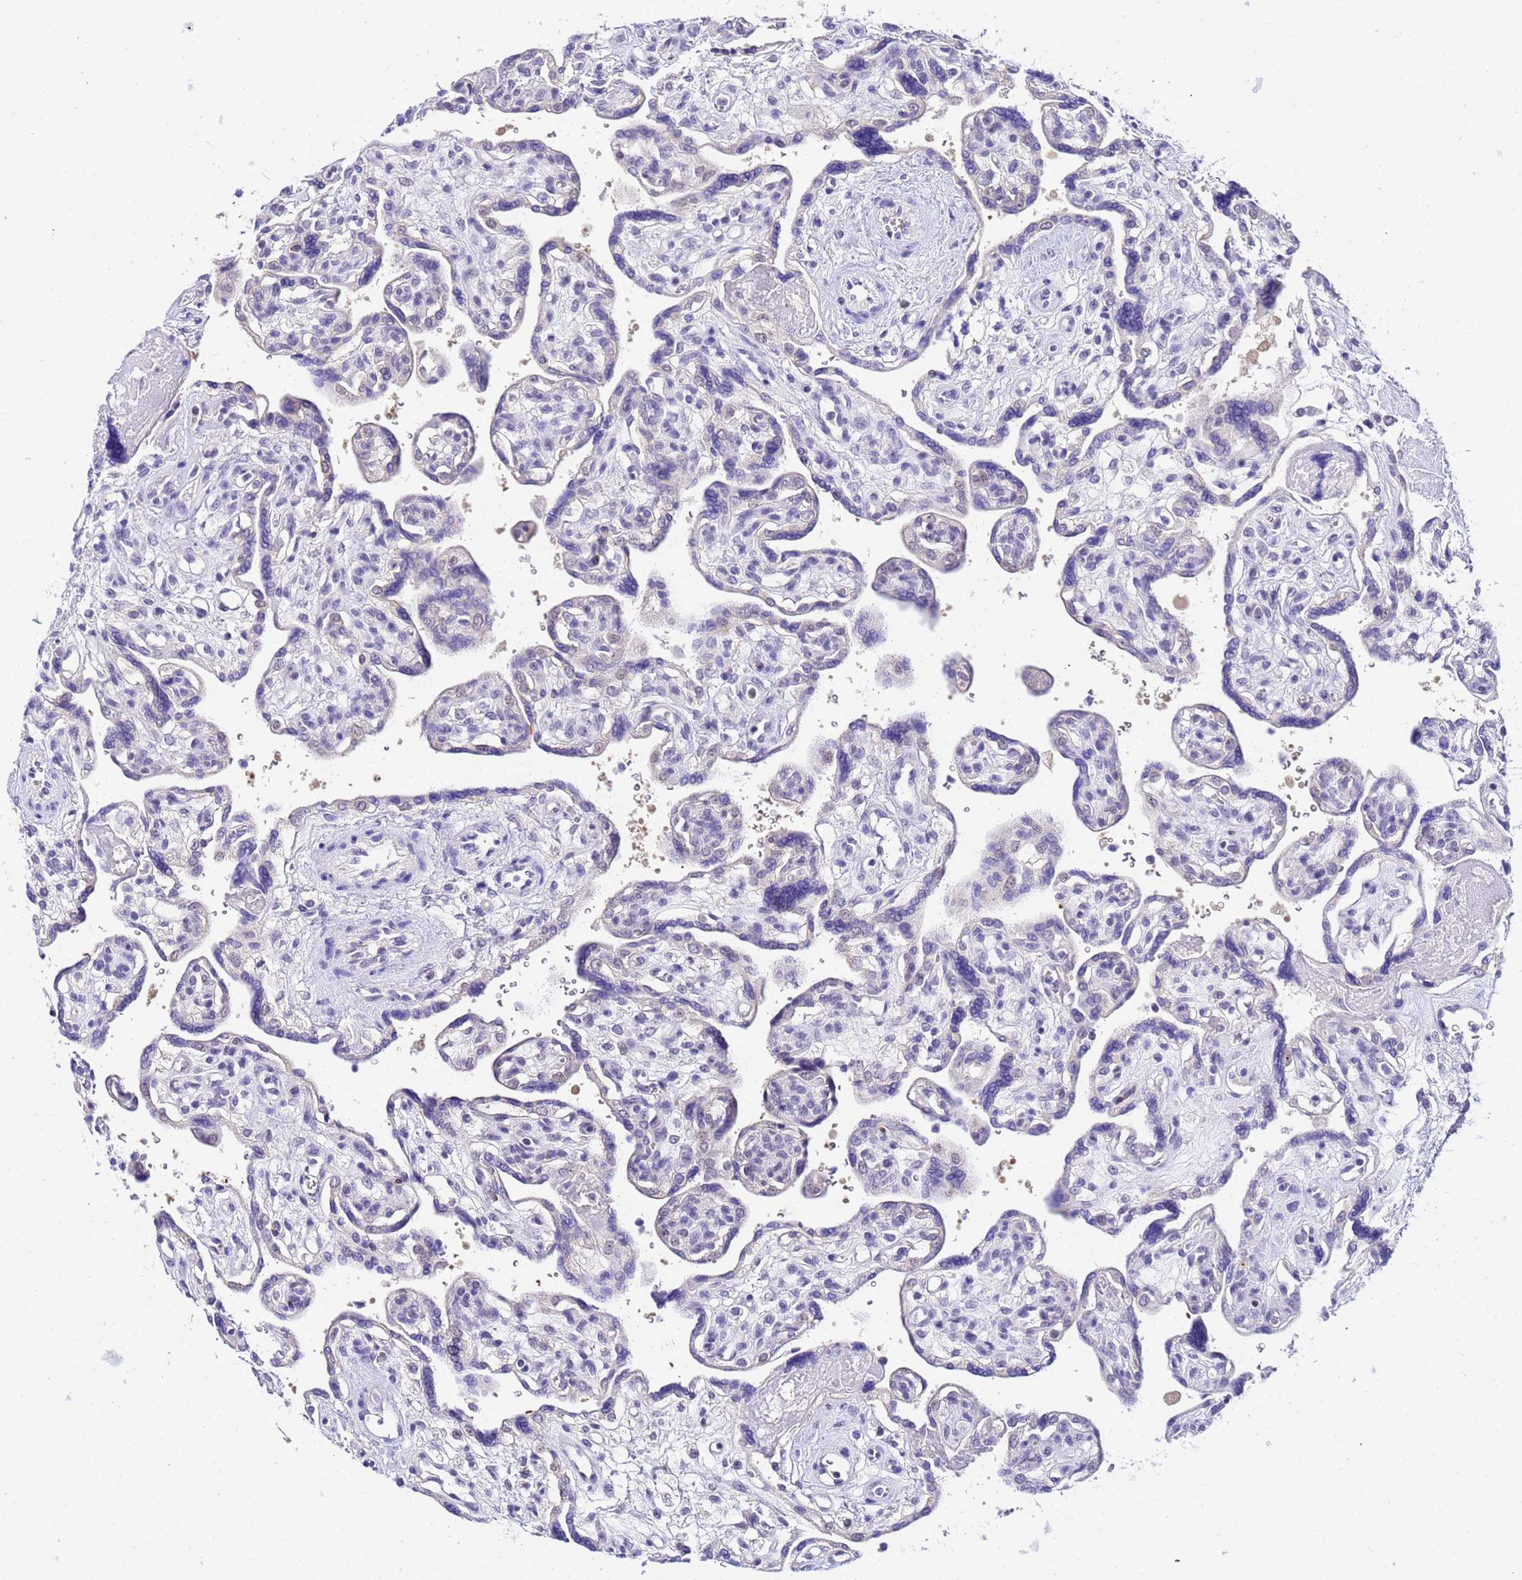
{"staining": {"intensity": "weak", "quantity": "<25%", "location": "nuclear"}, "tissue": "placenta", "cell_type": "Trophoblastic cells", "image_type": "normal", "snomed": [{"axis": "morphology", "description": "Normal tissue, NOS"}, {"axis": "topography", "description": "Placenta"}], "caption": "Immunohistochemical staining of unremarkable placenta reveals no significant positivity in trophoblastic cells.", "gene": "ACTL6B", "patient": {"sex": "female", "age": 39}}